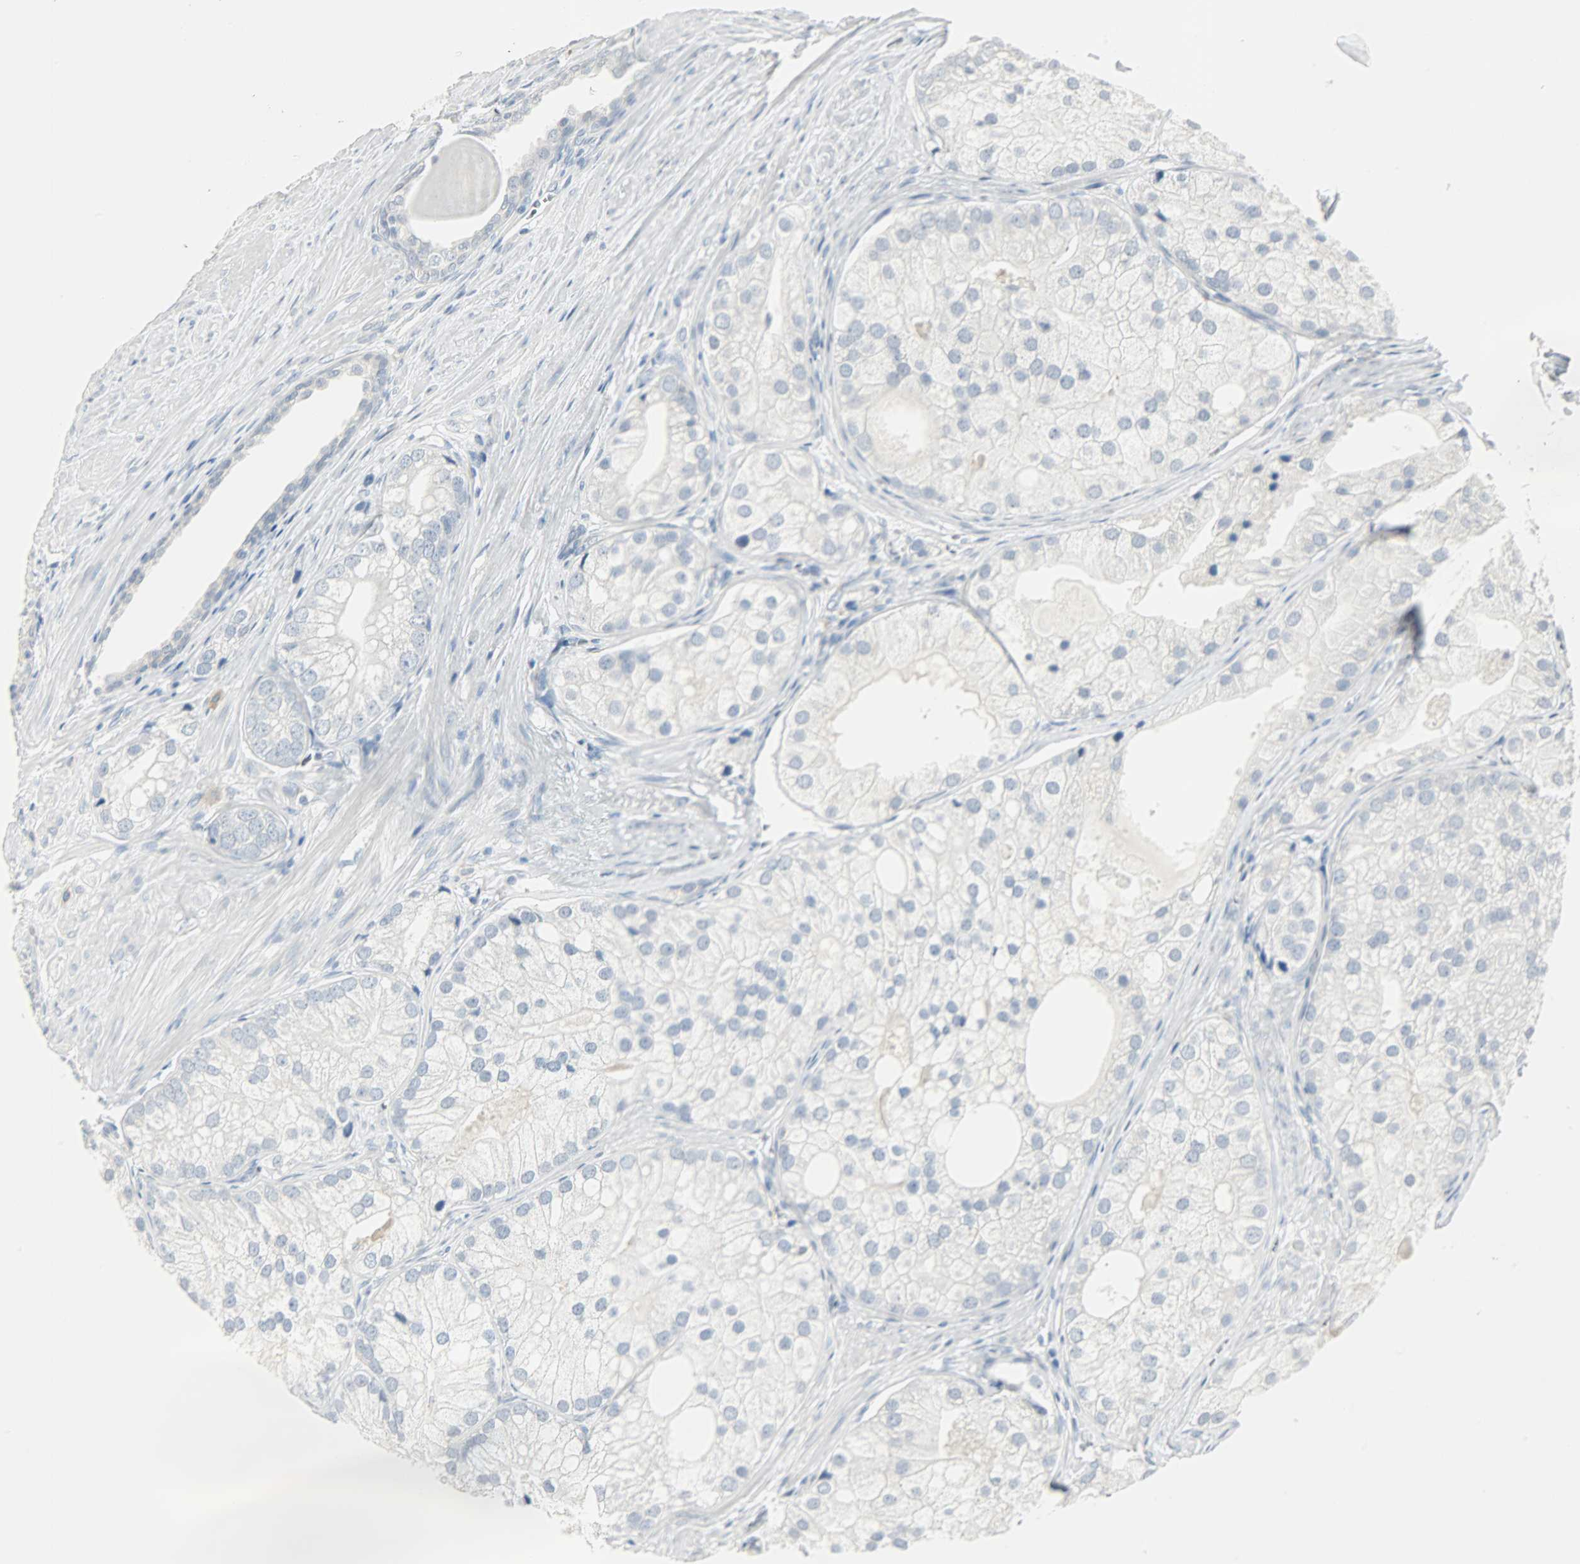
{"staining": {"intensity": "negative", "quantity": "none", "location": "none"}, "tissue": "prostate cancer", "cell_type": "Tumor cells", "image_type": "cancer", "snomed": [{"axis": "morphology", "description": "Adenocarcinoma, Low grade"}, {"axis": "topography", "description": "Prostate"}], "caption": "An immunohistochemistry (IHC) image of prostate cancer (adenocarcinoma (low-grade)) is shown. There is no staining in tumor cells of prostate cancer (adenocarcinoma (low-grade)). The staining is performed using DAB brown chromogen with nuclei counter-stained in using hematoxylin.", "gene": "KIT", "patient": {"sex": "male", "age": 69}}